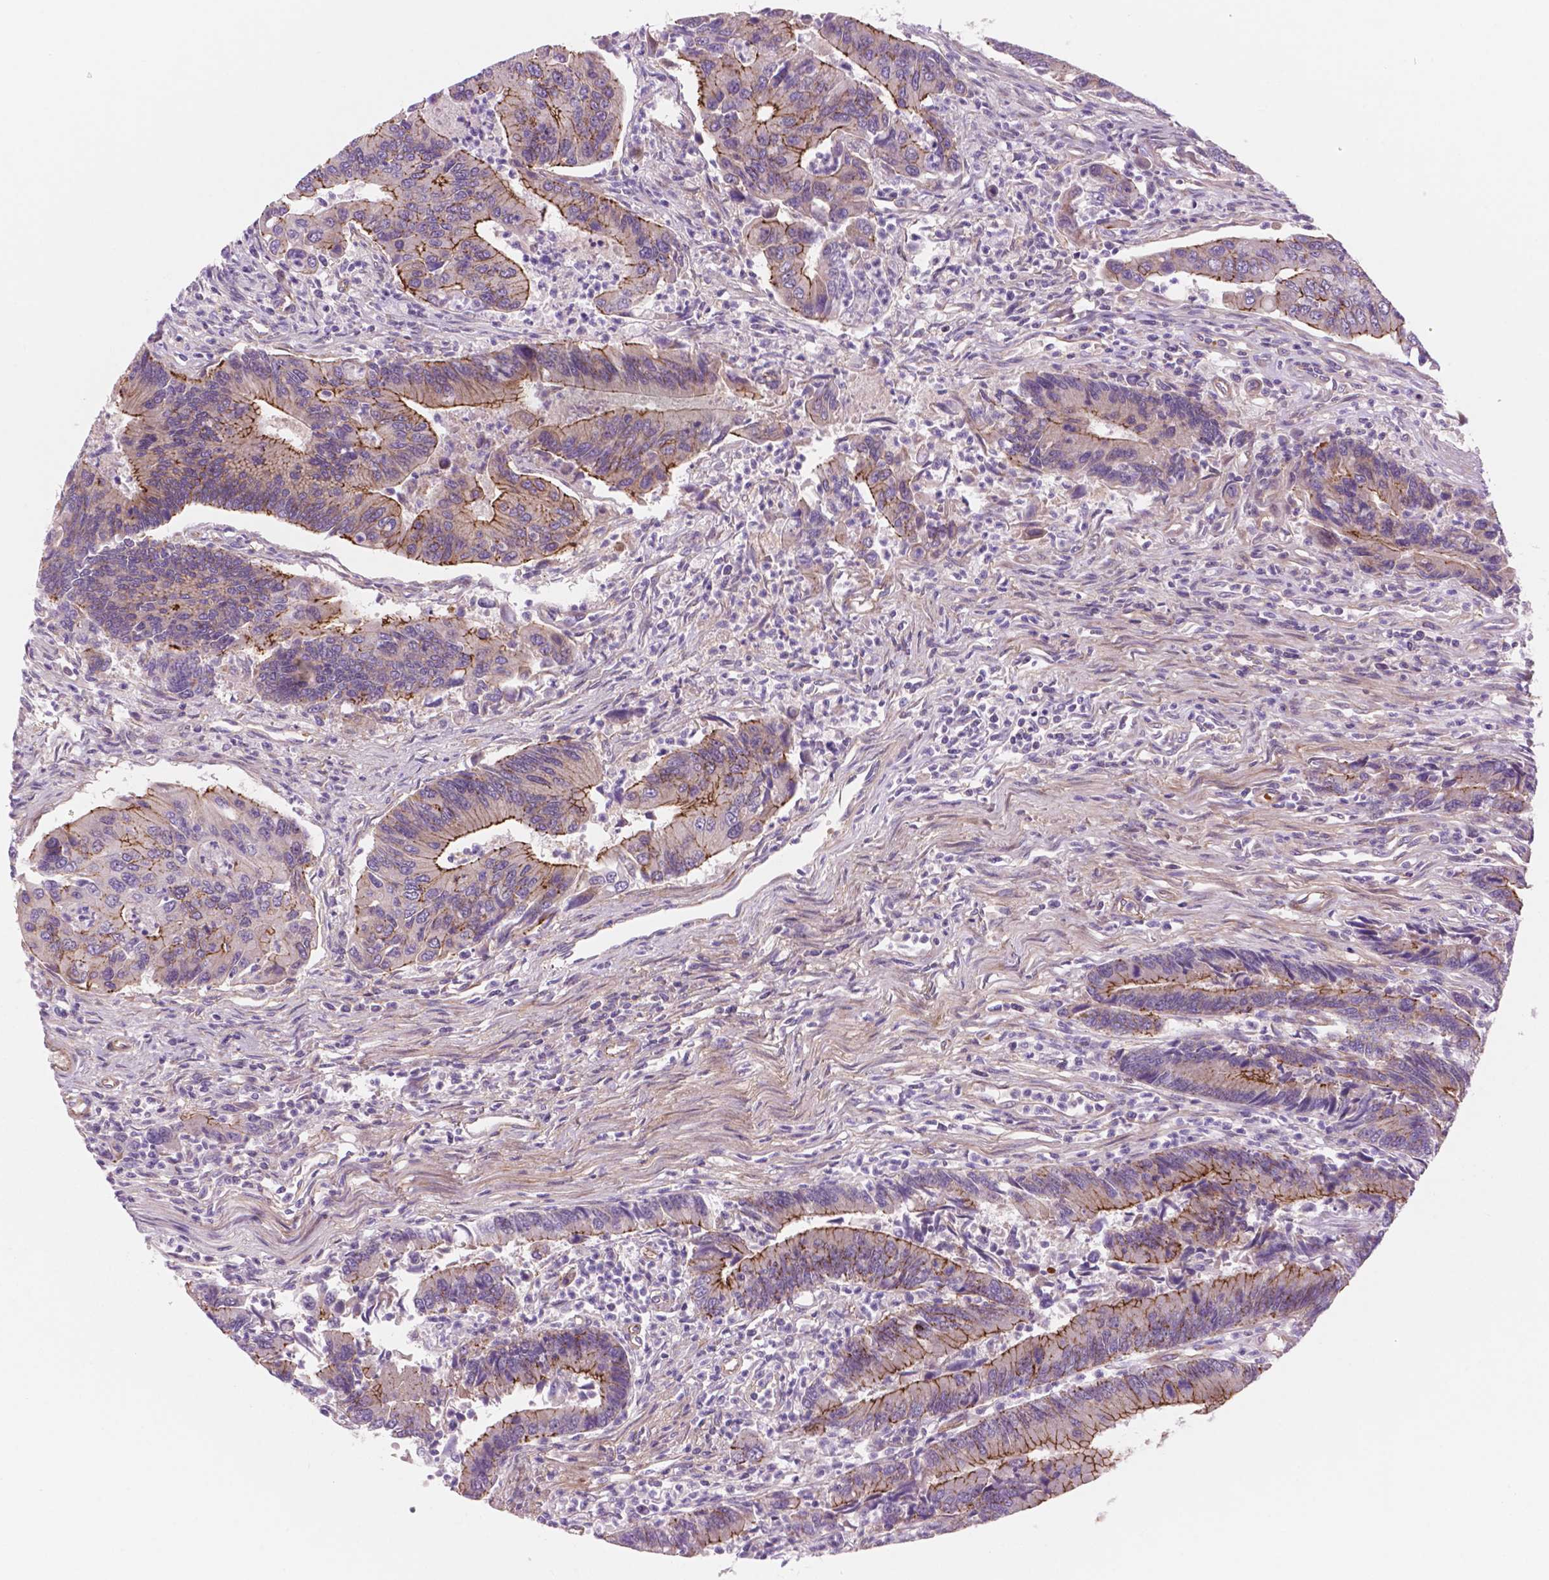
{"staining": {"intensity": "moderate", "quantity": ">75%", "location": "cytoplasmic/membranous"}, "tissue": "colorectal cancer", "cell_type": "Tumor cells", "image_type": "cancer", "snomed": [{"axis": "morphology", "description": "Adenocarcinoma, NOS"}, {"axis": "topography", "description": "Colon"}], "caption": "Protein expression analysis of human adenocarcinoma (colorectal) reveals moderate cytoplasmic/membranous staining in approximately >75% of tumor cells. The staining is performed using DAB (3,3'-diaminobenzidine) brown chromogen to label protein expression. The nuclei are counter-stained blue using hematoxylin.", "gene": "RND3", "patient": {"sex": "female", "age": 67}}